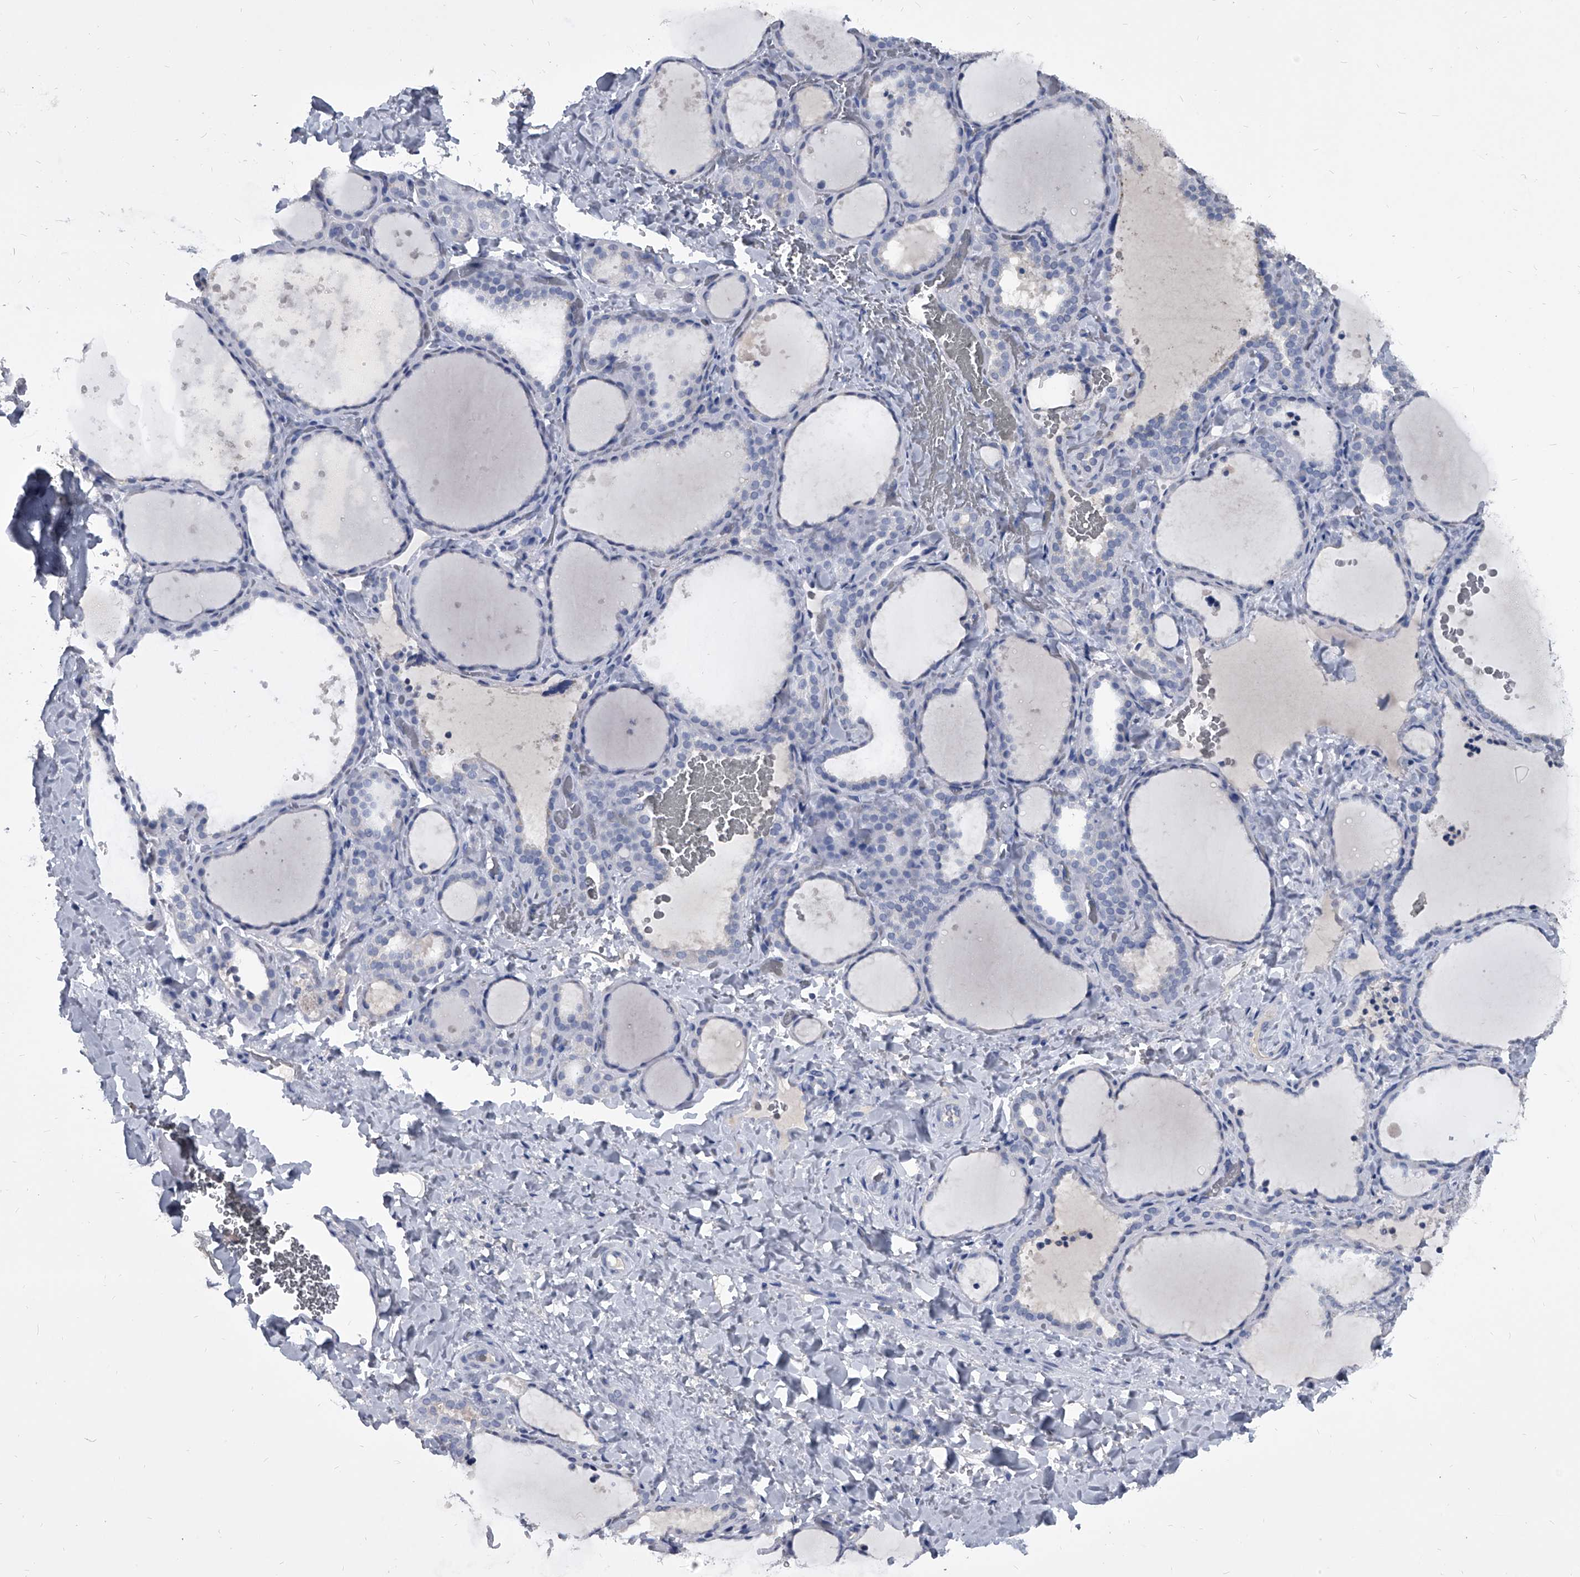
{"staining": {"intensity": "negative", "quantity": "none", "location": "none"}, "tissue": "thyroid gland", "cell_type": "Glandular cells", "image_type": "normal", "snomed": [{"axis": "morphology", "description": "Normal tissue, NOS"}, {"axis": "topography", "description": "Thyroid gland"}], "caption": "This is an immunohistochemistry micrograph of benign human thyroid gland. There is no expression in glandular cells.", "gene": "BCAS1", "patient": {"sex": "female", "age": 22}}